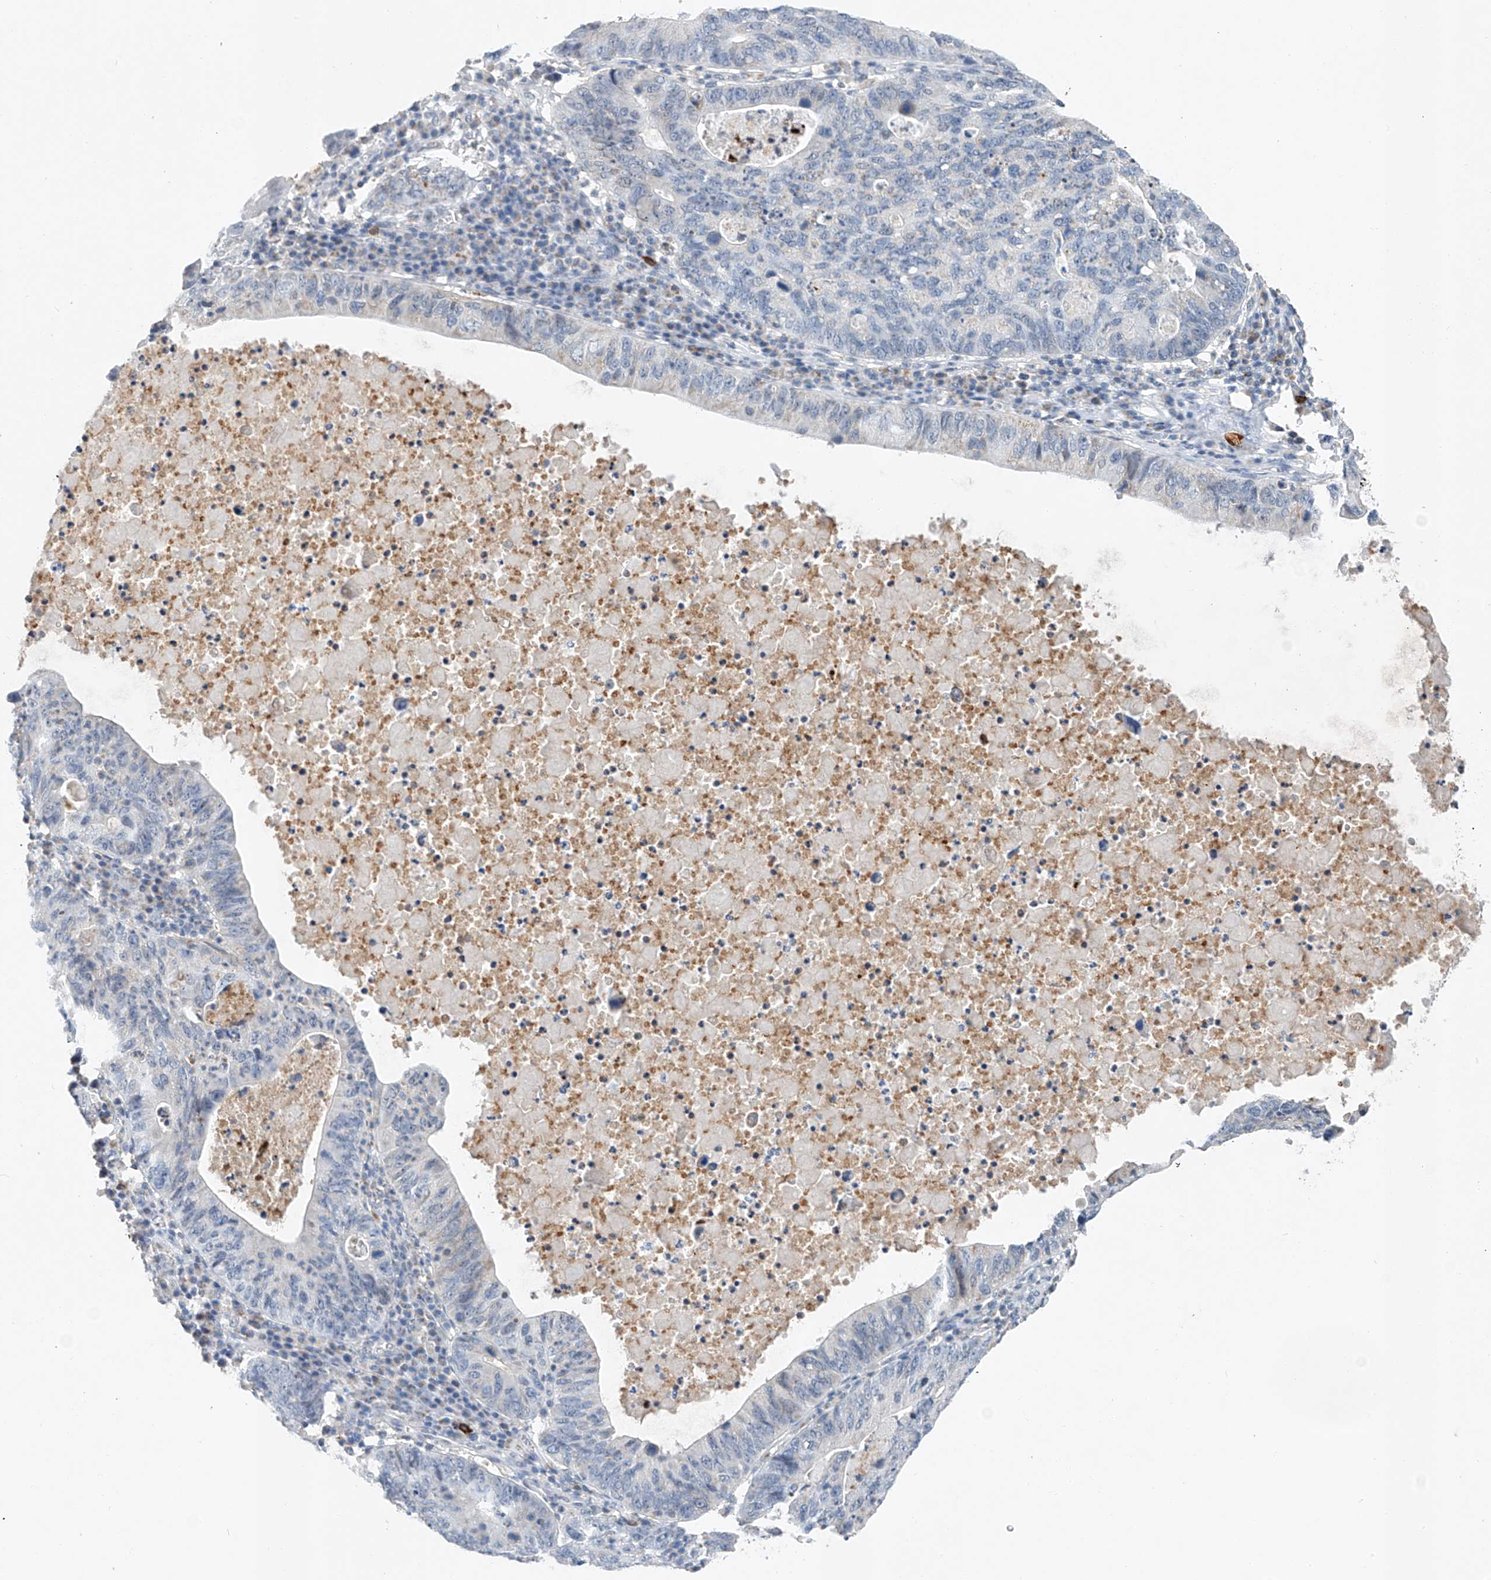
{"staining": {"intensity": "negative", "quantity": "none", "location": "none"}, "tissue": "stomach cancer", "cell_type": "Tumor cells", "image_type": "cancer", "snomed": [{"axis": "morphology", "description": "Adenocarcinoma, NOS"}, {"axis": "topography", "description": "Stomach"}], "caption": "Tumor cells are negative for brown protein staining in stomach cancer (adenocarcinoma). (DAB IHC, high magnification).", "gene": "KLF15", "patient": {"sex": "male", "age": 59}}